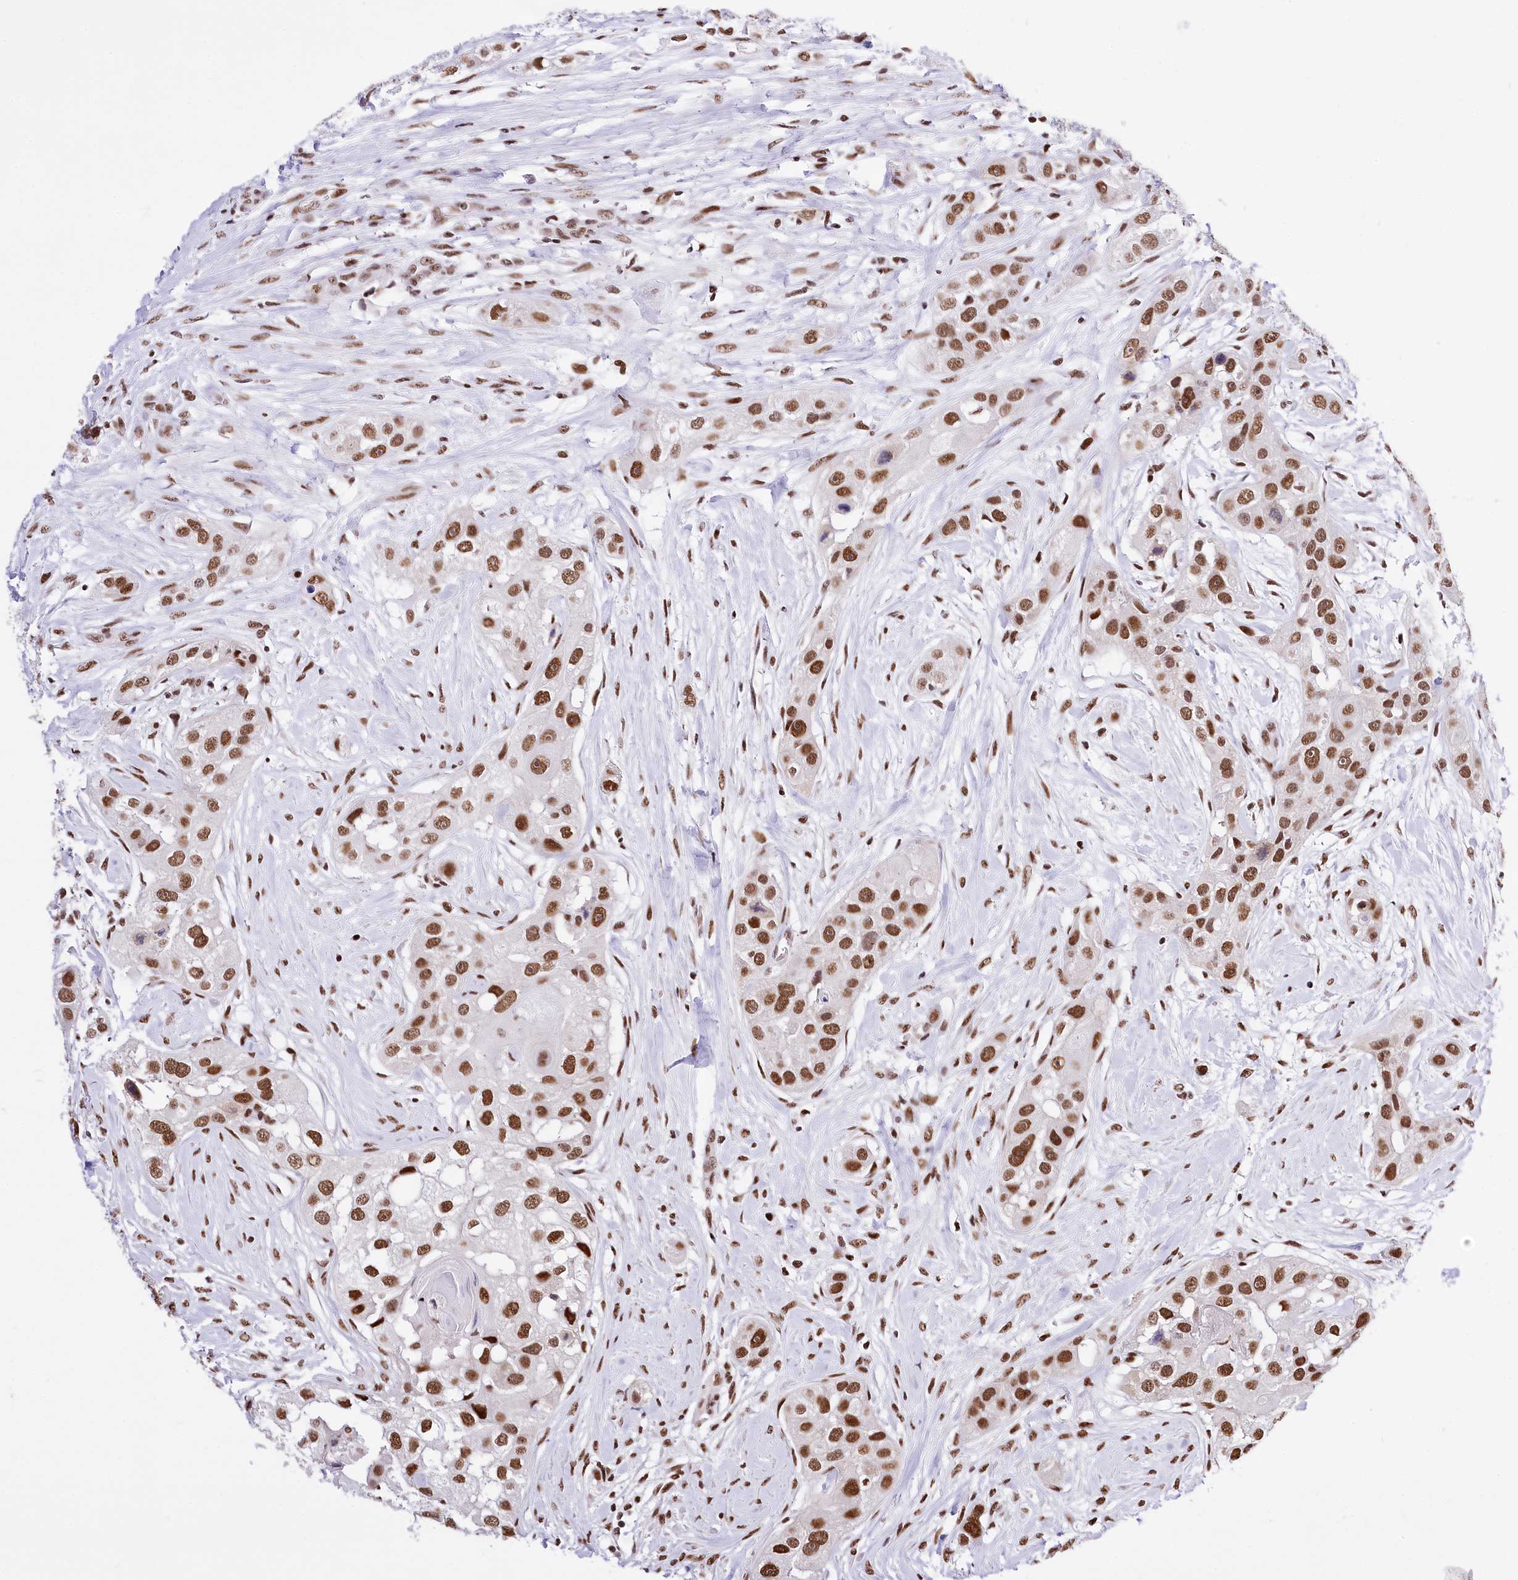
{"staining": {"intensity": "strong", "quantity": ">75%", "location": "nuclear"}, "tissue": "head and neck cancer", "cell_type": "Tumor cells", "image_type": "cancer", "snomed": [{"axis": "morphology", "description": "Normal tissue, NOS"}, {"axis": "morphology", "description": "Squamous cell carcinoma, NOS"}, {"axis": "topography", "description": "Skeletal muscle"}, {"axis": "topography", "description": "Head-Neck"}], "caption": "Protein analysis of head and neck cancer (squamous cell carcinoma) tissue reveals strong nuclear staining in about >75% of tumor cells.", "gene": "POU4F3", "patient": {"sex": "male", "age": 51}}